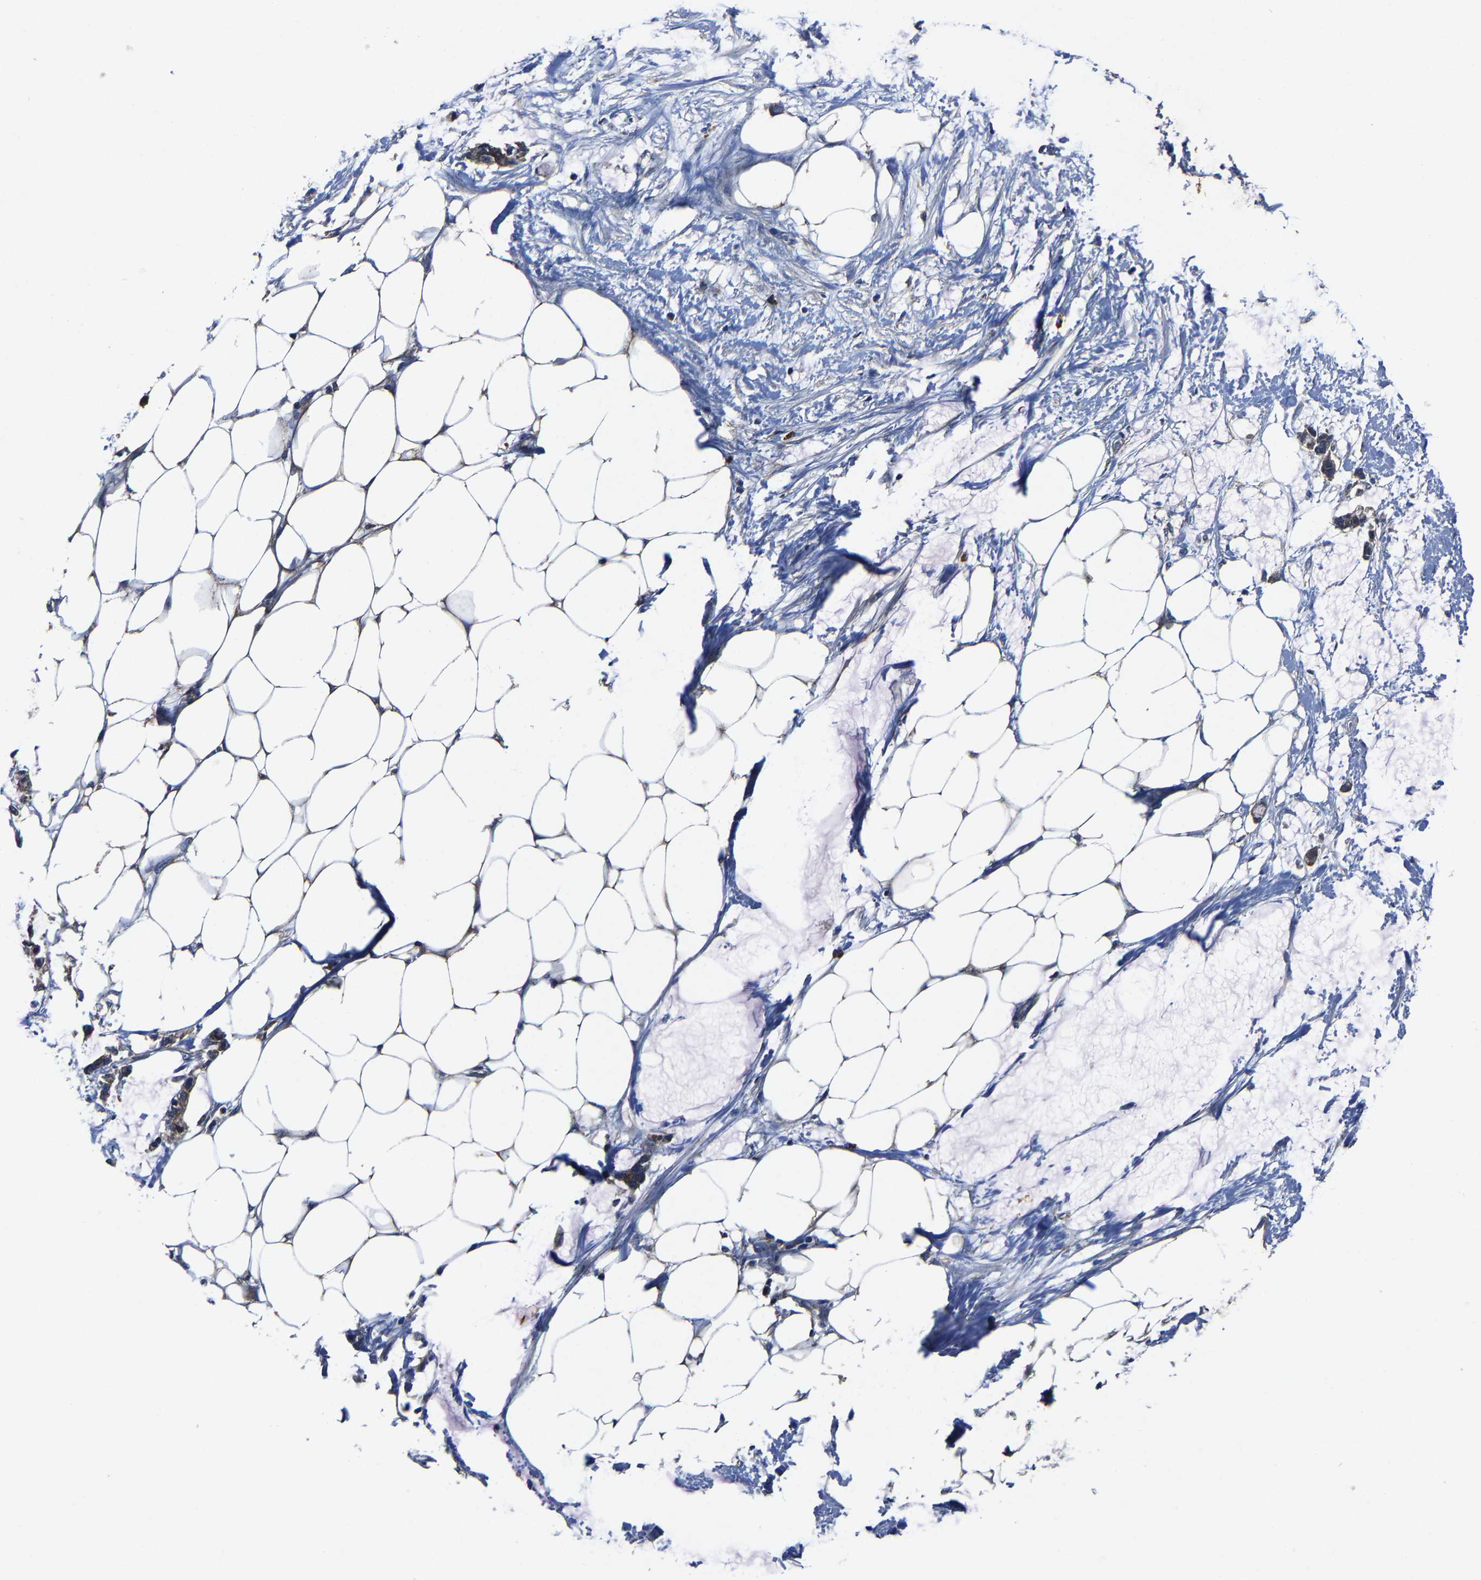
{"staining": {"intensity": "moderate", "quantity": ">75%", "location": "cytoplasmic/membranous"}, "tissue": "adipose tissue", "cell_type": "Adipocytes", "image_type": "normal", "snomed": [{"axis": "morphology", "description": "Normal tissue, NOS"}, {"axis": "morphology", "description": "Adenocarcinoma, NOS"}, {"axis": "topography", "description": "Colon"}, {"axis": "topography", "description": "Peripheral nerve tissue"}], "caption": "Immunohistochemistry (DAB (3,3'-diaminobenzidine)) staining of unremarkable human adipose tissue demonstrates moderate cytoplasmic/membranous protein expression in approximately >75% of adipocytes.", "gene": "KIAA1958", "patient": {"sex": "male", "age": 14}}